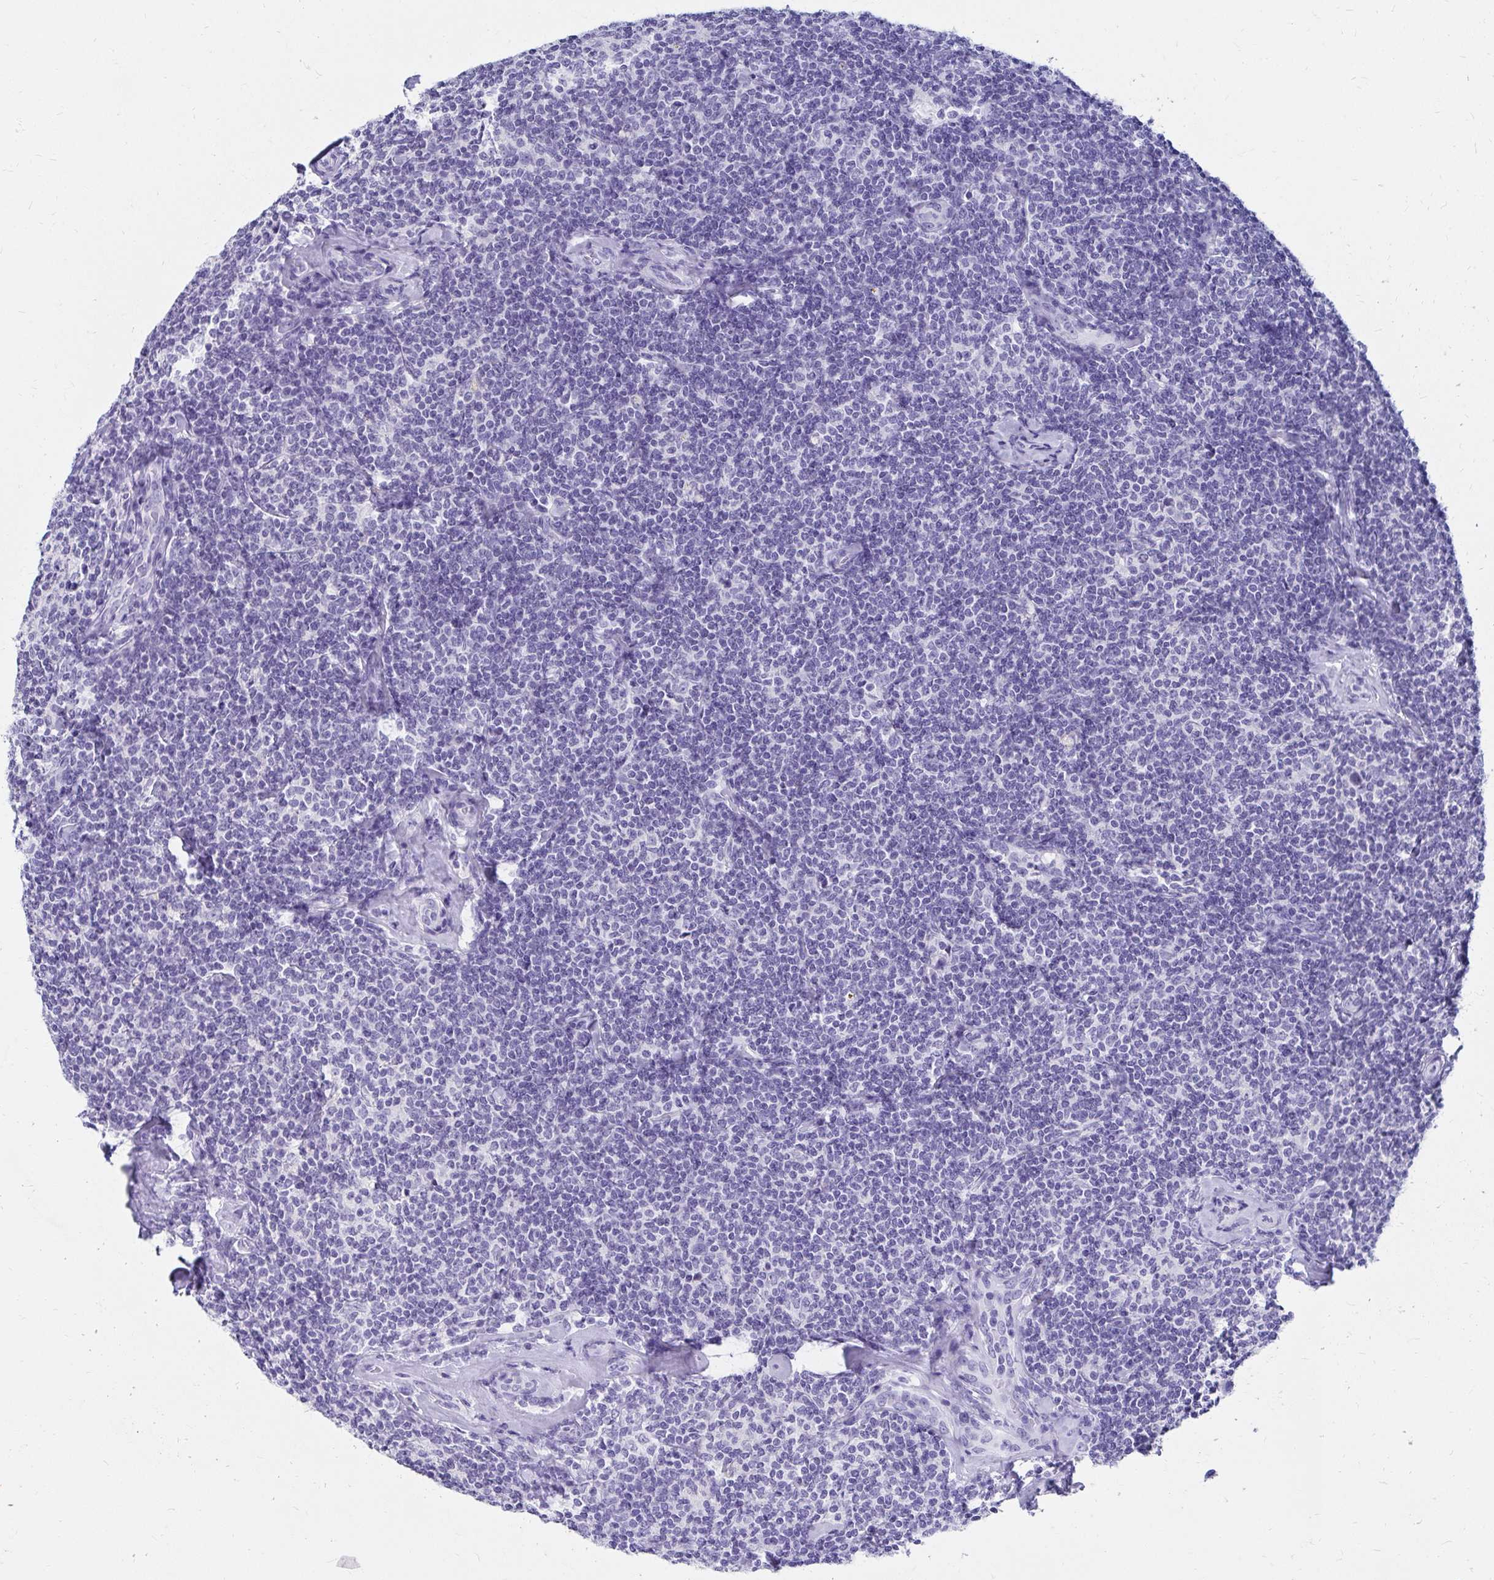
{"staining": {"intensity": "negative", "quantity": "none", "location": "none"}, "tissue": "lymphoma", "cell_type": "Tumor cells", "image_type": "cancer", "snomed": [{"axis": "morphology", "description": "Malignant lymphoma, non-Hodgkin's type, Low grade"}, {"axis": "topography", "description": "Lymph node"}], "caption": "Immunohistochemistry (IHC) of human malignant lymphoma, non-Hodgkin's type (low-grade) shows no positivity in tumor cells.", "gene": "DPEP3", "patient": {"sex": "female", "age": 56}}